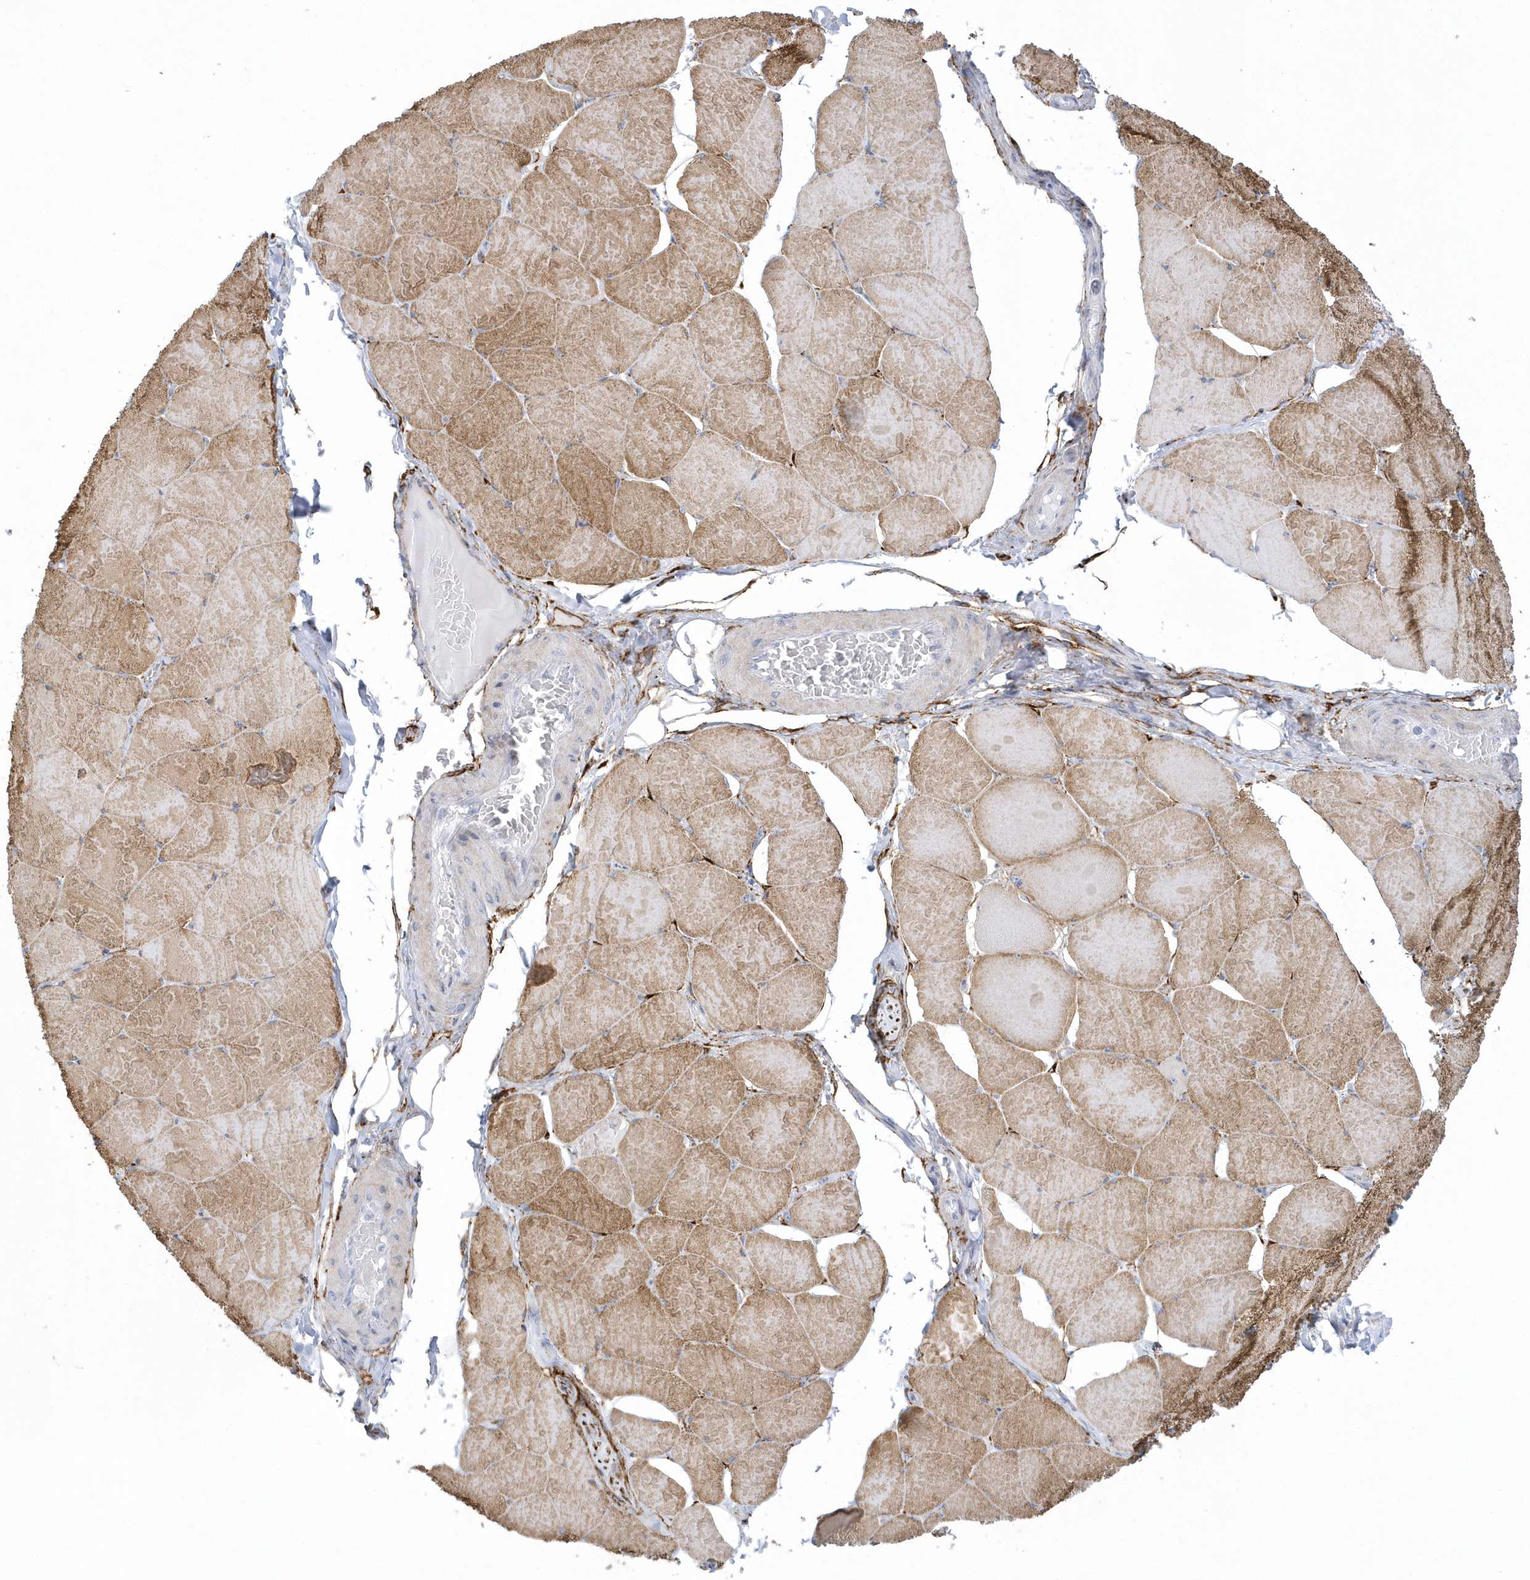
{"staining": {"intensity": "strong", "quantity": "25%-75%", "location": "cytoplasmic/membranous"}, "tissue": "skeletal muscle", "cell_type": "Myocytes", "image_type": "normal", "snomed": [{"axis": "morphology", "description": "Normal tissue, NOS"}, {"axis": "topography", "description": "Skeletal muscle"}, {"axis": "topography", "description": "Head-Neck"}], "caption": "Immunohistochemistry (IHC) staining of normal skeletal muscle, which exhibits high levels of strong cytoplasmic/membranous expression in about 25%-75% of myocytes indicating strong cytoplasmic/membranous protein expression. The staining was performed using DAB (3,3'-diaminobenzidine) (brown) for protein detection and nuclei were counterstained in hematoxylin (blue).", "gene": "WDR27", "patient": {"sex": "male", "age": 66}}